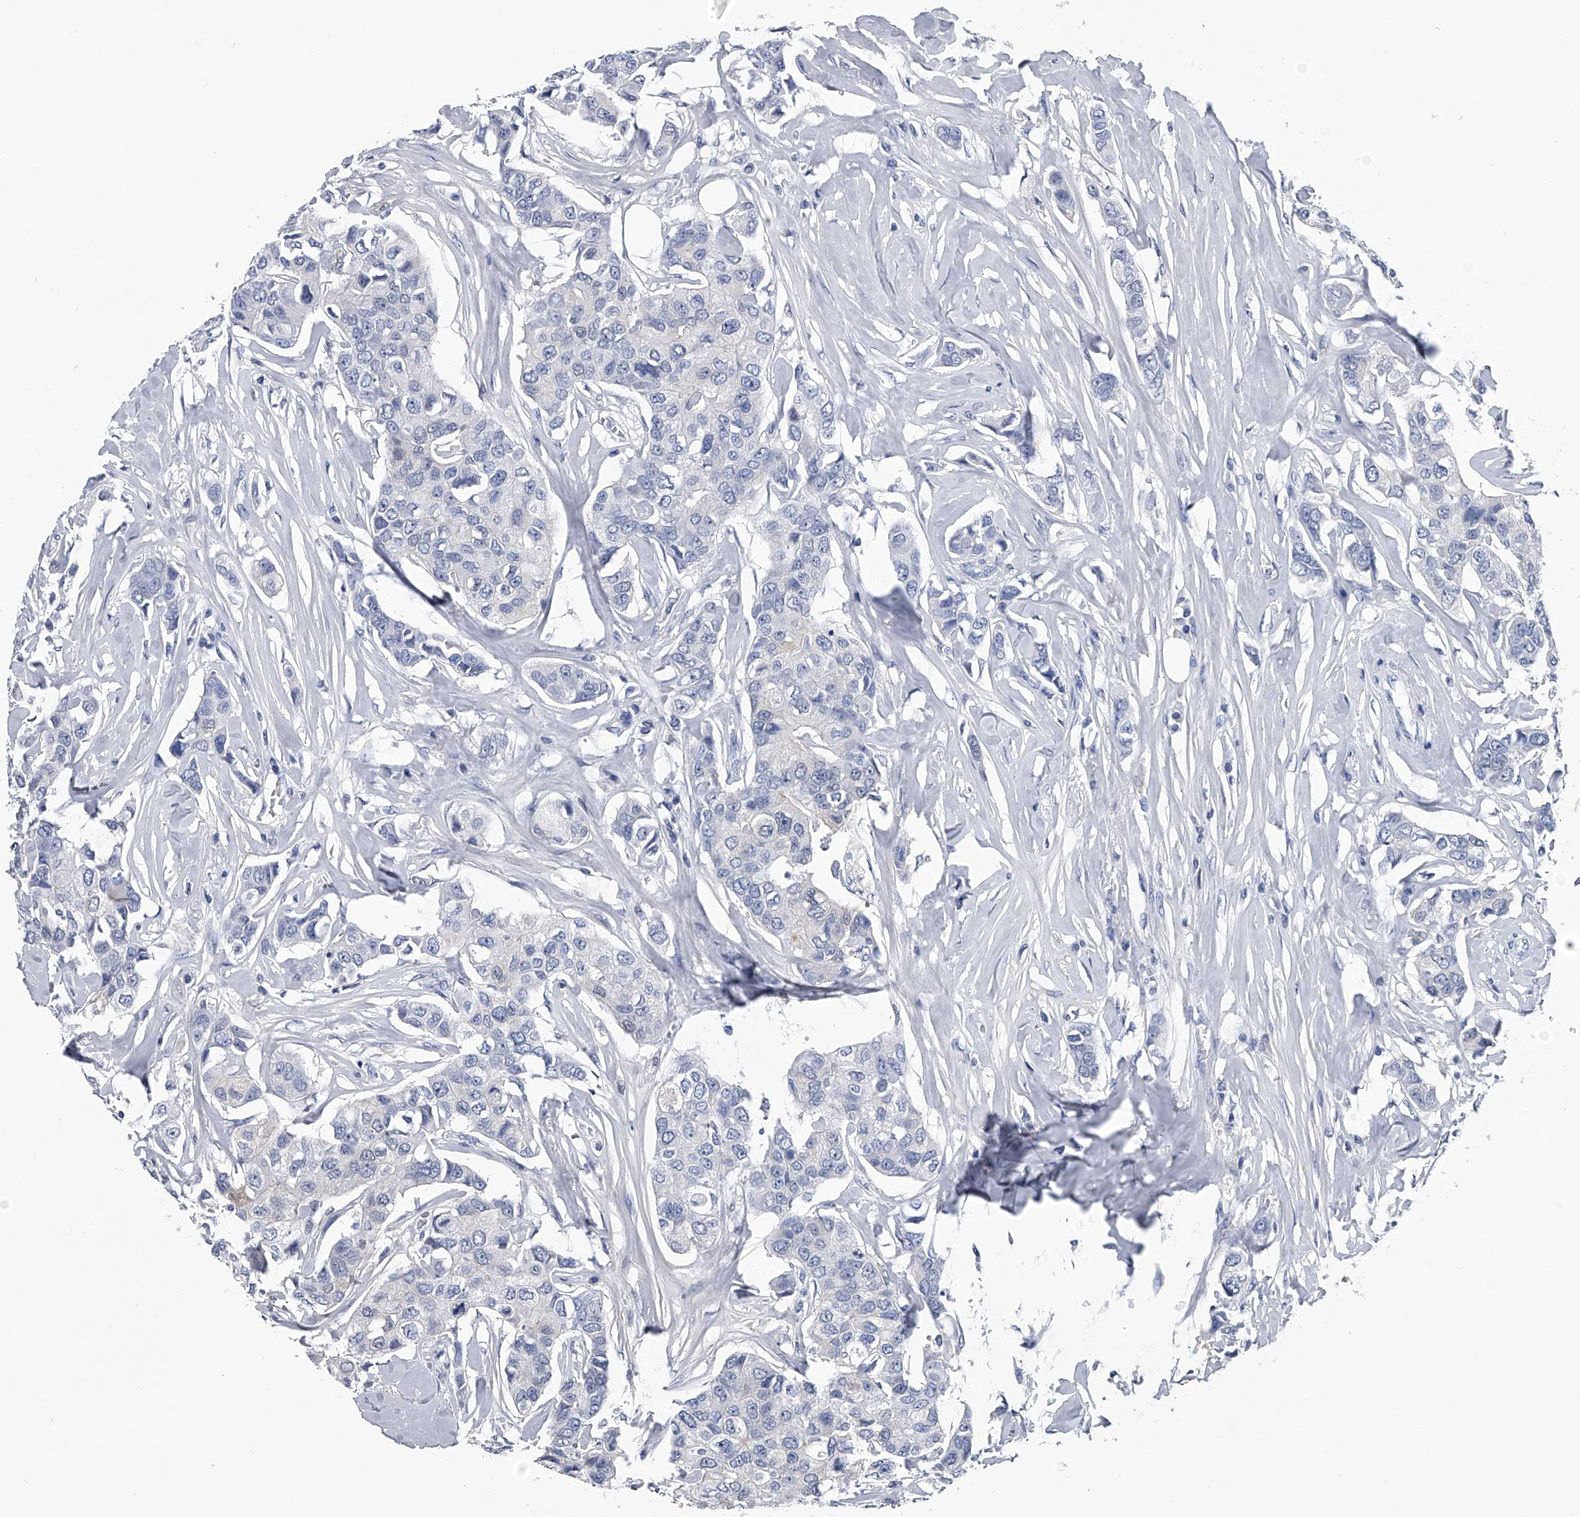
{"staining": {"intensity": "negative", "quantity": "none", "location": "none"}, "tissue": "breast cancer", "cell_type": "Tumor cells", "image_type": "cancer", "snomed": [{"axis": "morphology", "description": "Duct carcinoma"}, {"axis": "topography", "description": "Breast"}], "caption": "IHC photomicrograph of breast cancer (infiltrating ductal carcinoma) stained for a protein (brown), which displays no expression in tumor cells. (DAB immunohistochemistry (IHC), high magnification).", "gene": "PDXK", "patient": {"sex": "female", "age": 80}}